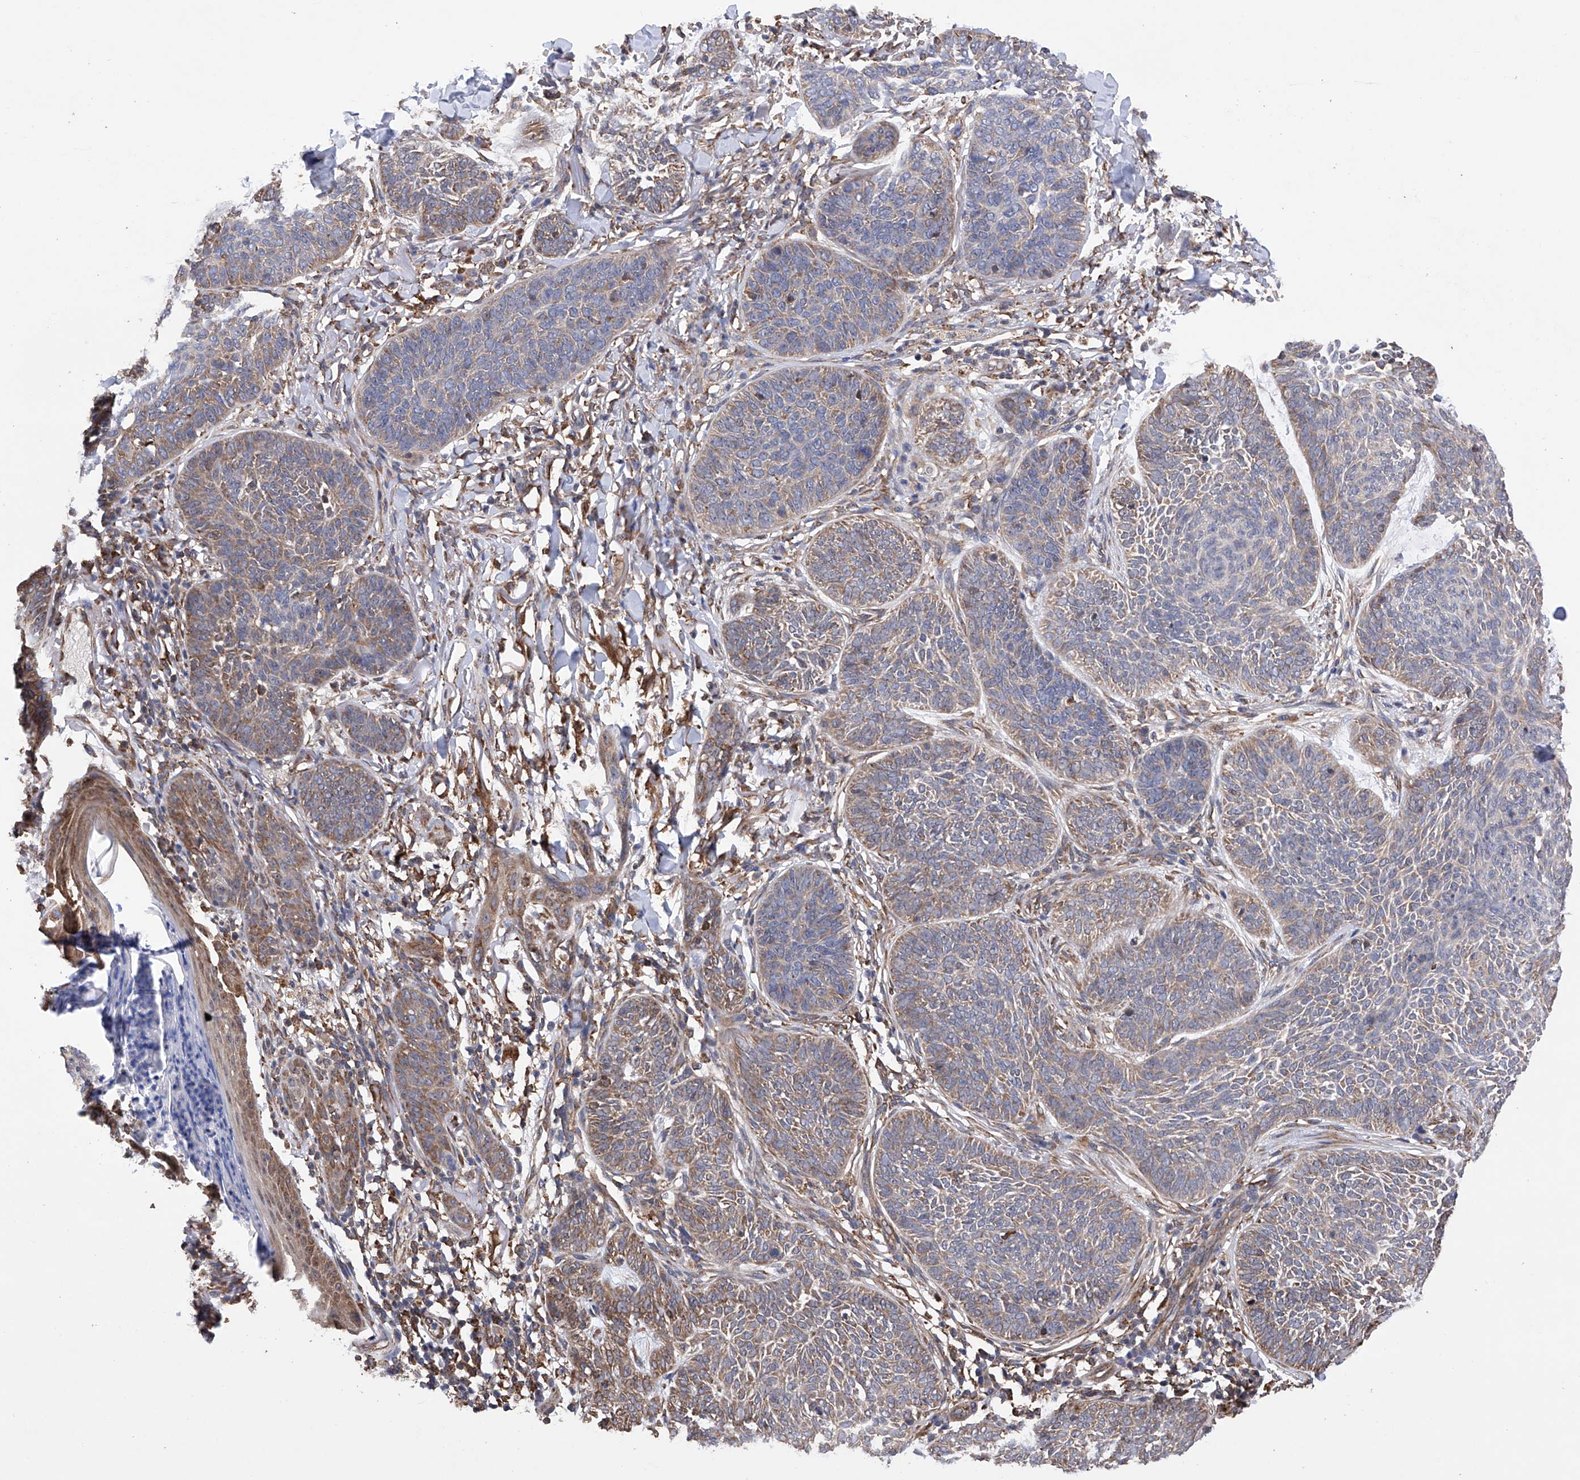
{"staining": {"intensity": "moderate", "quantity": "25%-75%", "location": "cytoplasmic/membranous"}, "tissue": "skin cancer", "cell_type": "Tumor cells", "image_type": "cancer", "snomed": [{"axis": "morphology", "description": "Basal cell carcinoma"}, {"axis": "topography", "description": "Skin"}], "caption": "A photomicrograph of human skin cancer stained for a protein reveals moderate cytoplasmic/membranous brown staining in tumor cells. (DAB = brown stain, brightfield microscopy at high magnification).", "gene": "DNAH8", "patient": {"sex": "male", "age": 85}}